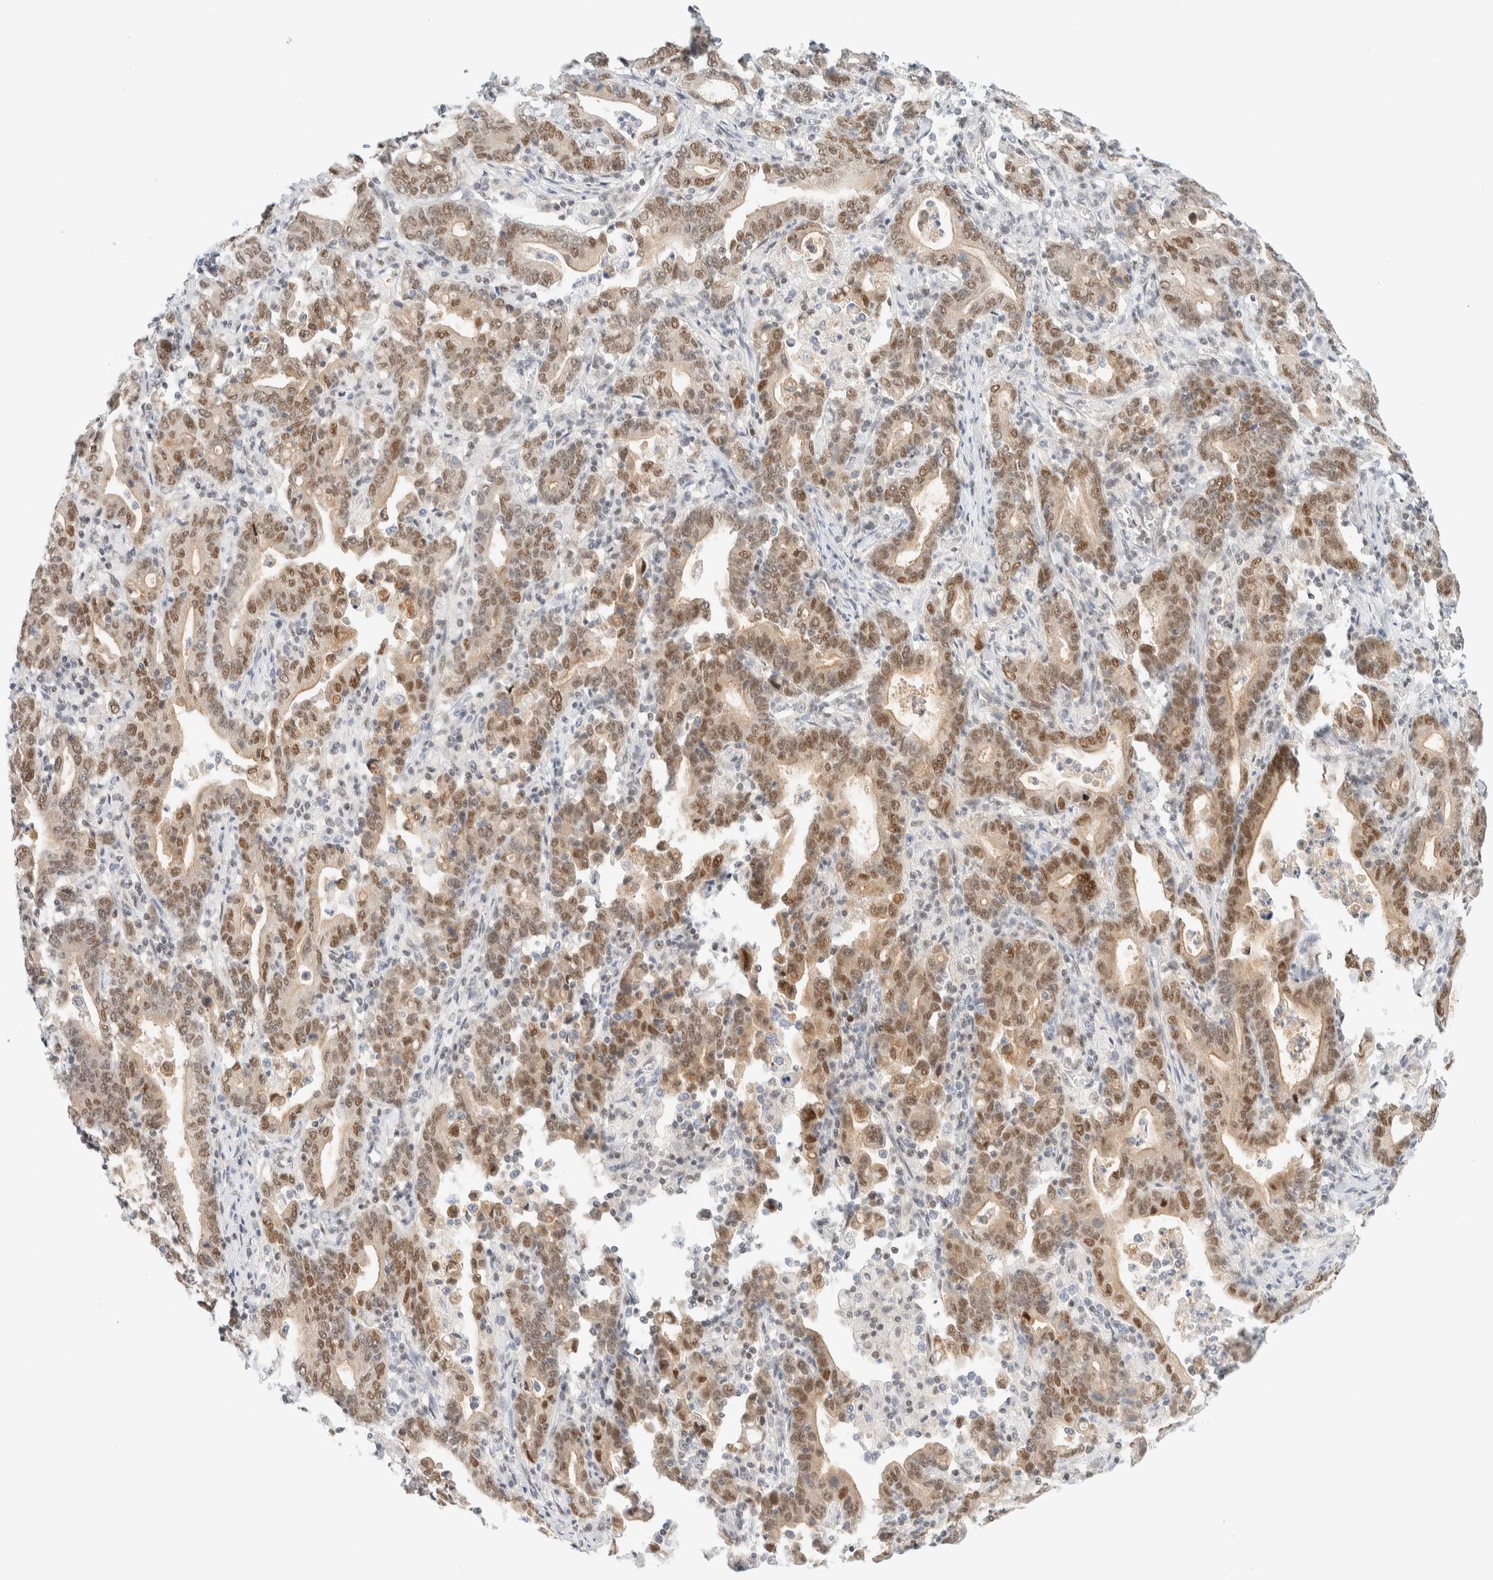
{"staining": {"intensity": "moderate", "quantity": "25%-75%", "location": "nuclear"}, "tissue": "stomach cancer", "cell_type": "Tumor cells", "image_type": "cancer", "snomed": [{"axis": "morphology", "description": "Adenocarcinoma, NOS"}, {"axis": "topography", "description": "Stomach, upper"}], "caption": "High-power microscopy captured an immunohistochemistry (IHC) micrograph of stomach adenocarcinoma, revealing moderate nuclear expression in approximately 25%-75% of tumor cells.", "gene": "PYGO2", "patient": {"sex": "male", "age": 69}}